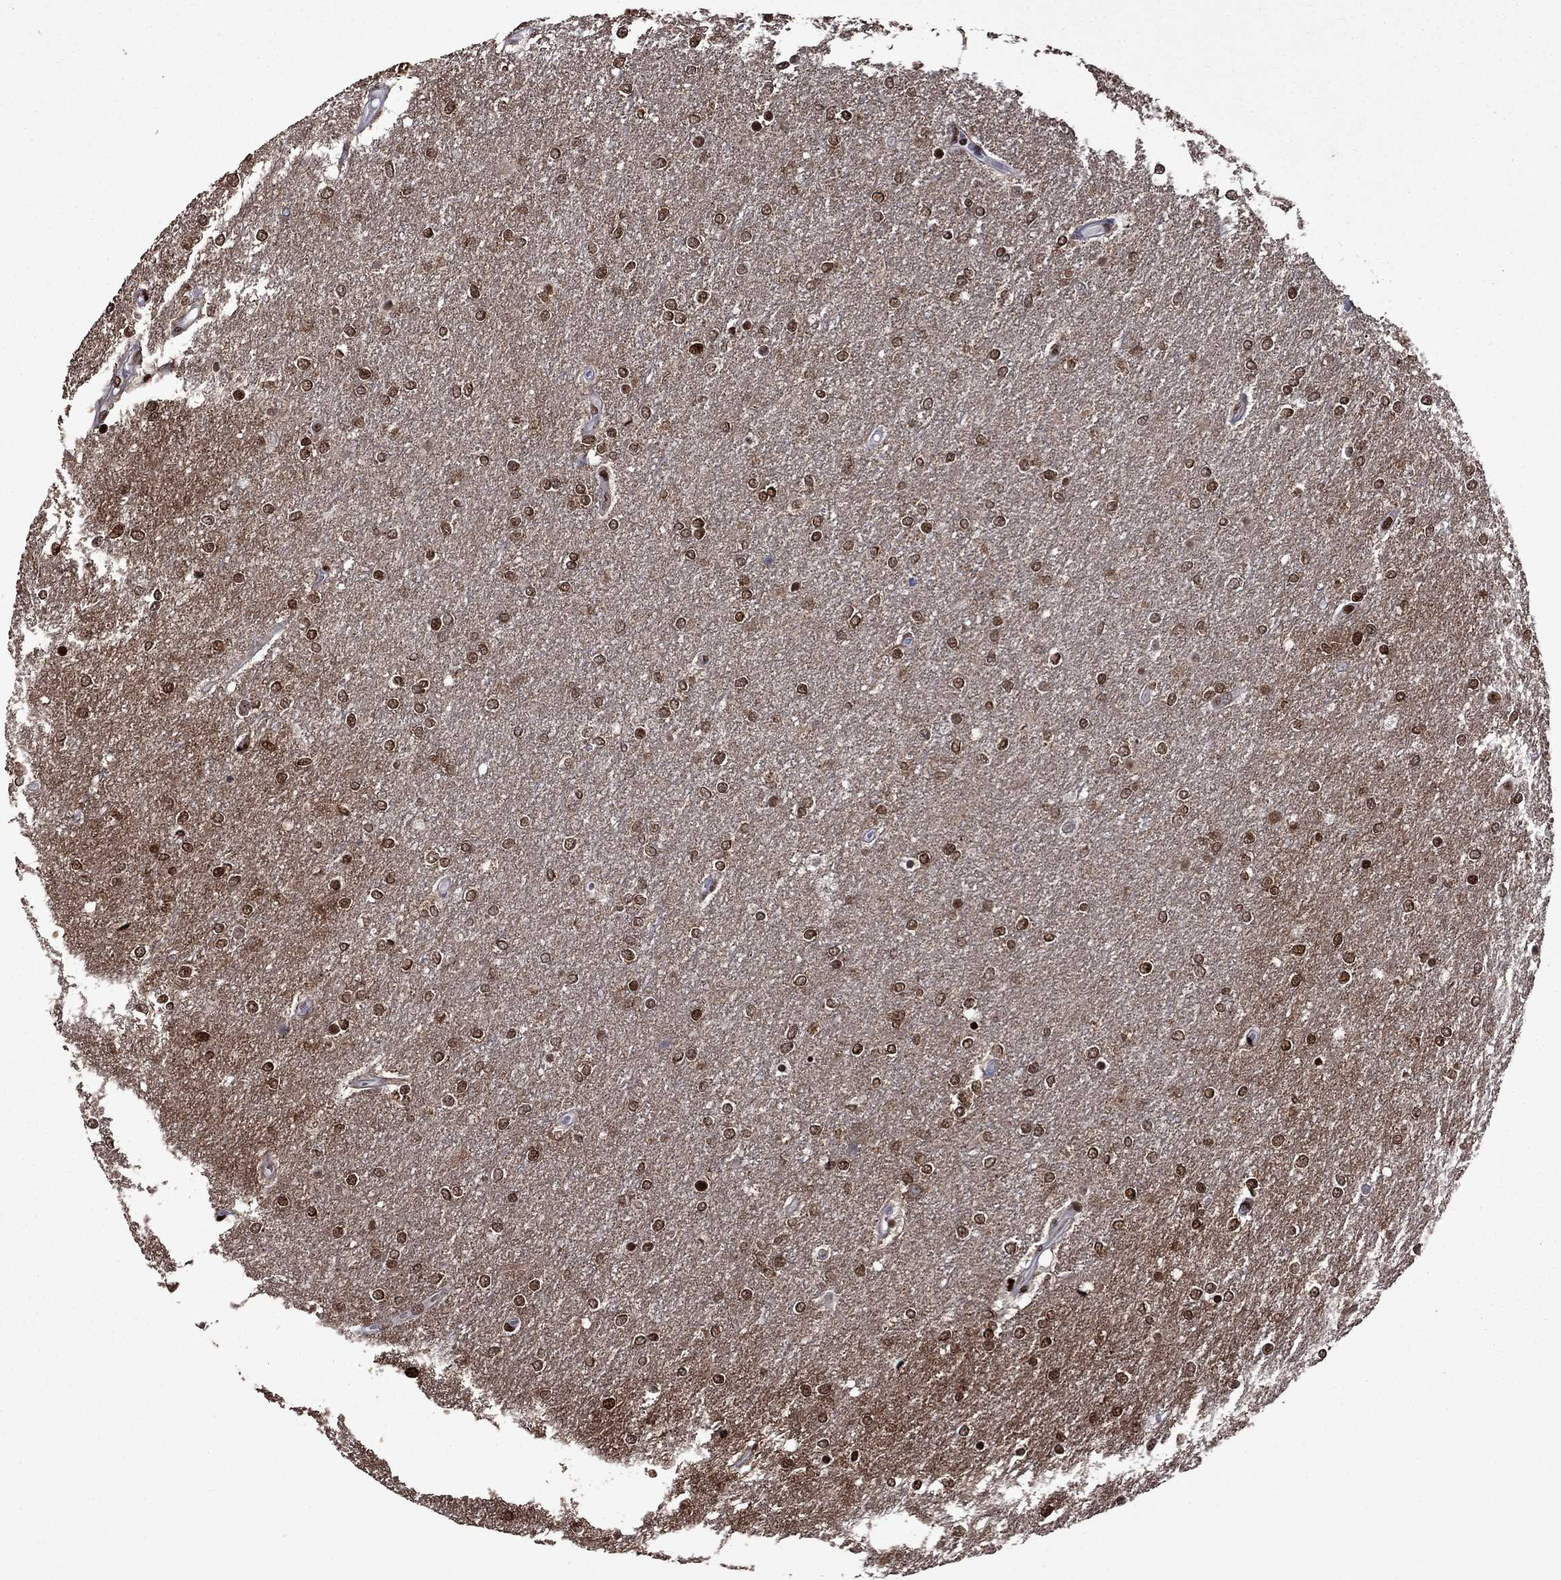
{"staining": {"intensity": "strong", "quantity": ">75%", "location": "nuclear"}, "tissue": "glioma", "cell_type": "Tumor cells", "image_type": "cancer", "snomed": [{"axis": "morphology", "description": "Glioma, malignant, High grade"}, {"axis": "topography", "description": "Brain"}], "caption": "A histopathology image of human glioma stained for a protein demonstrates strong nuclear brown staining in tumor cells. The staining is performed using DAB (3,3'-diaminobenzidine) brown chromogen to label protein expression. The nuclei are counter-stained blue using hematoxylin.", "gene": "LIMK1", "patient": {"sex": "female", "age": 61}}